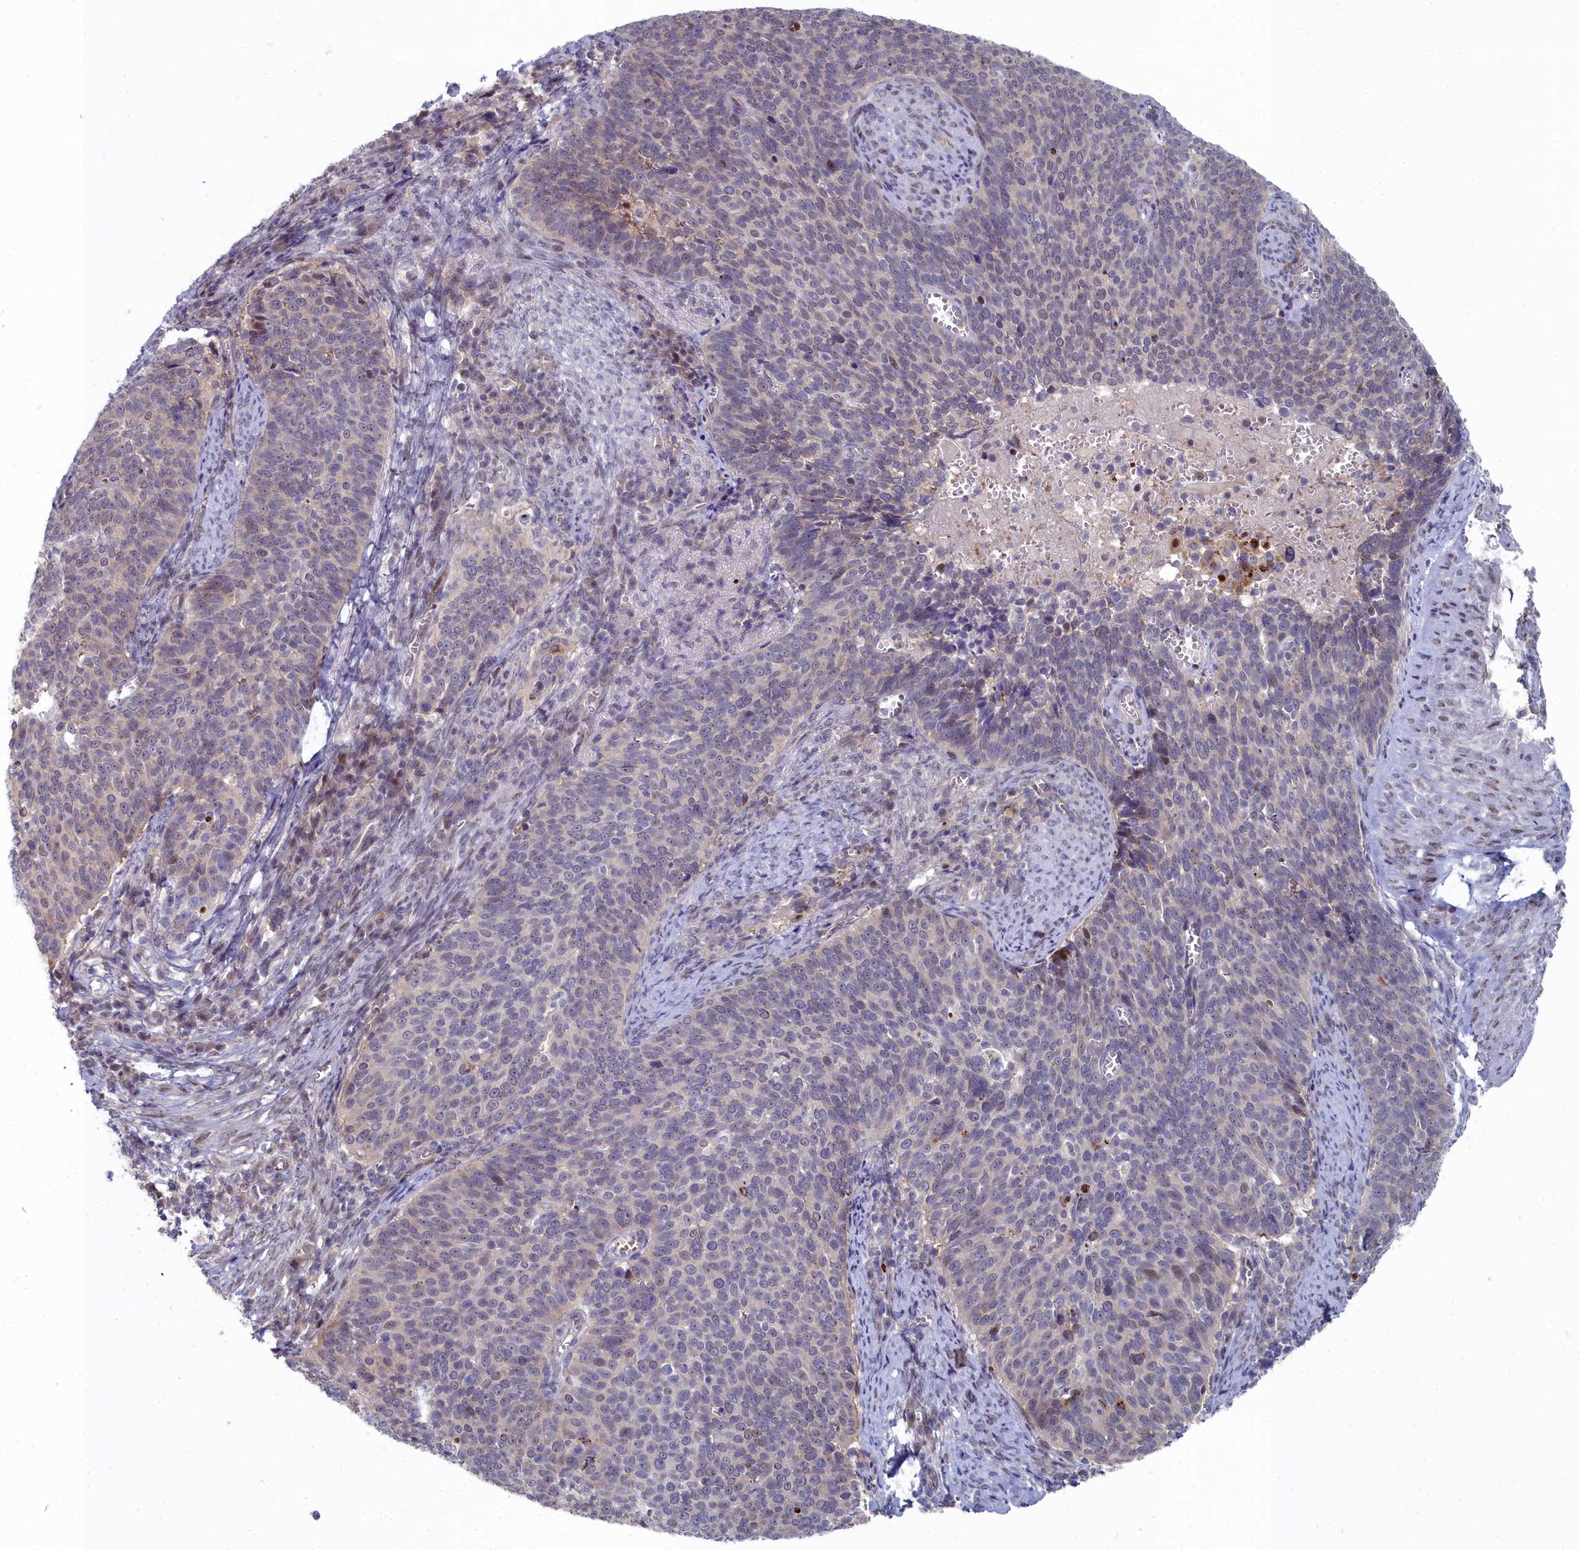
{"staining": {"intensity": "negative", "quantity": "none", "location": "none"}, "tissue": "cervical cancer", "cell_type": "Tumor cells", "image_type": "cancer", "snomed": [{"axis": "morphology", "description": "Normal tissue, NOS"}, {"axis": "morphology", "description": "Squamous cell carcinoma, NOS"}, {"axis": "topography", "description": "Cervix"}], "caption": "This is an immunohistochemistry (IHC) histopathology image of cervical squamous cell carcinoma. There is no expression in tumor cells.", "gene": "RPS27A", "patient": {"sex": "female", "age": 39}}